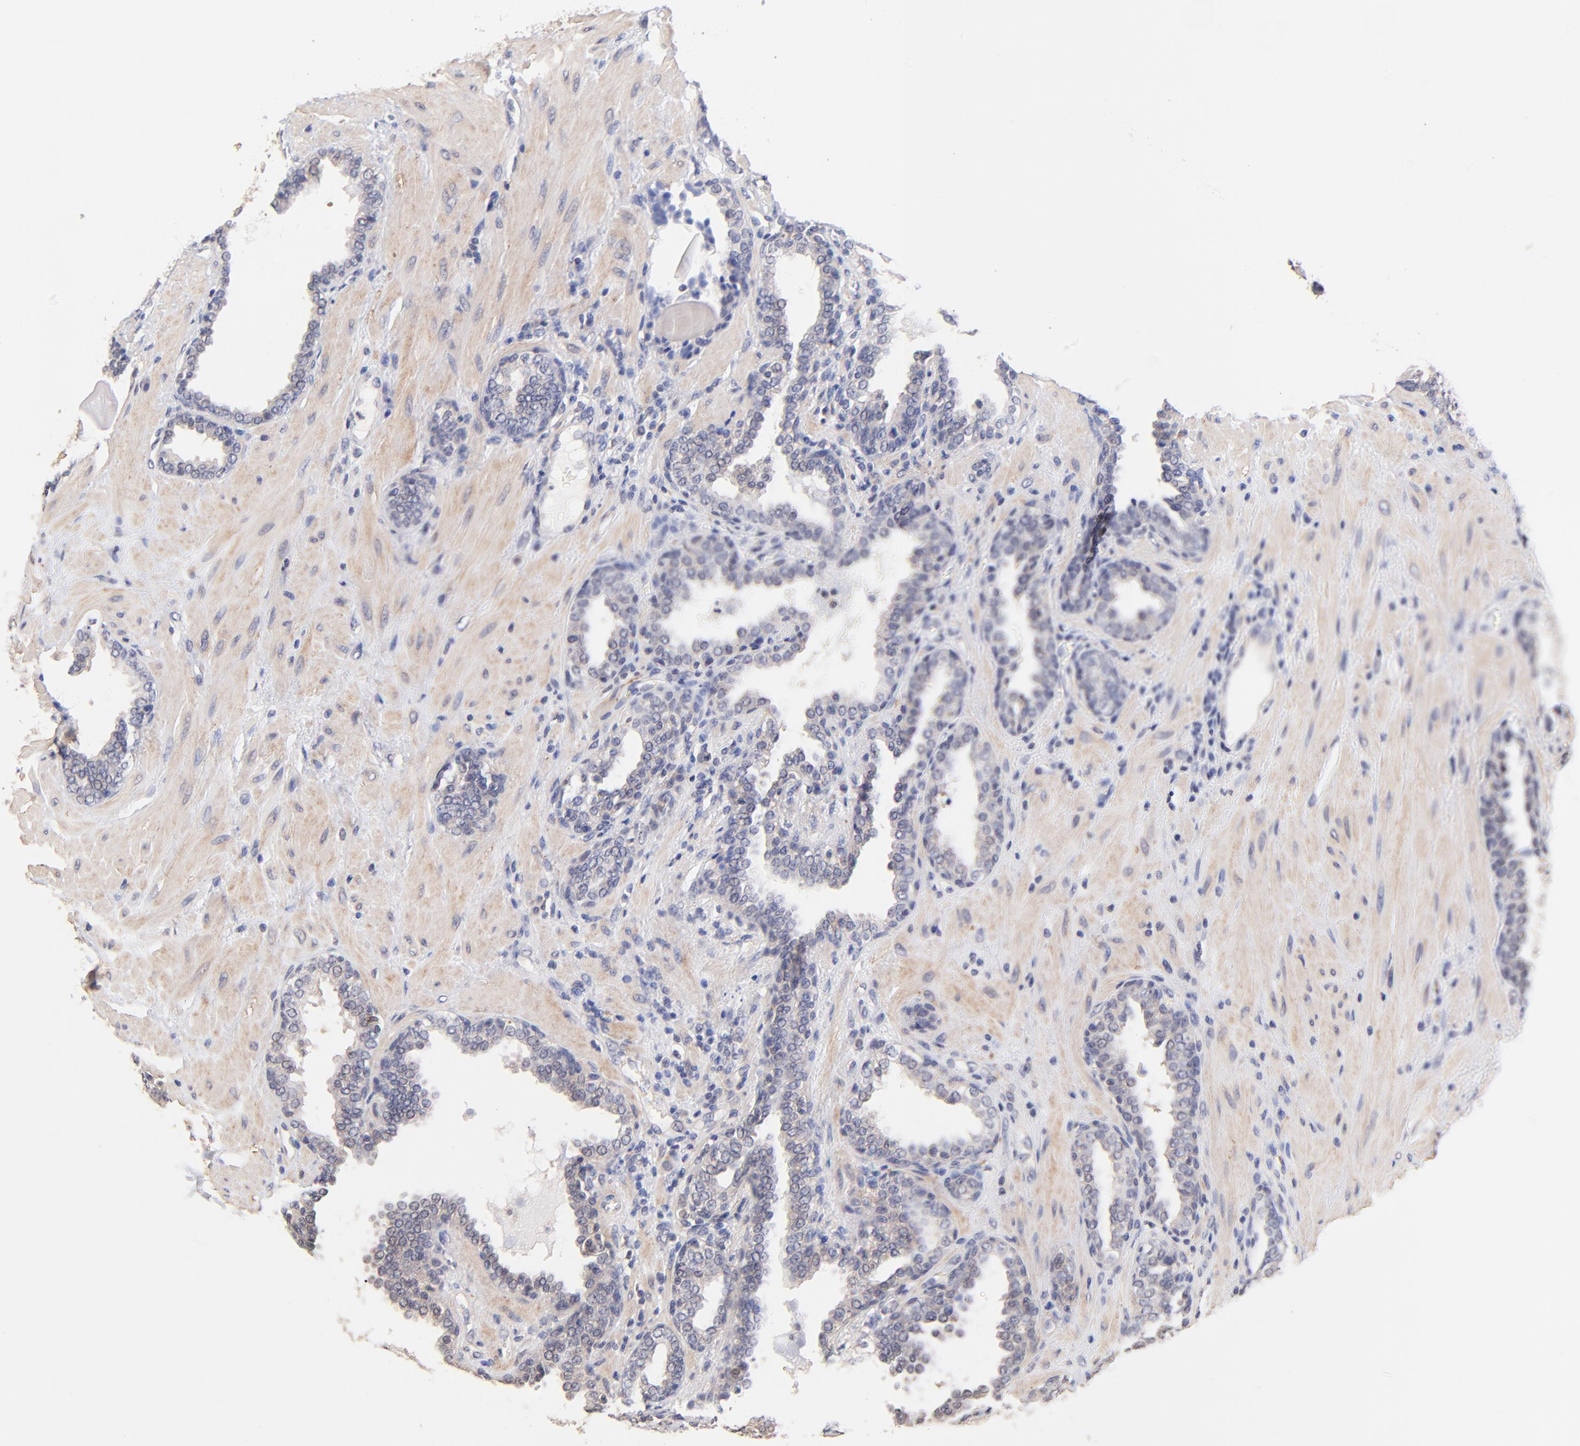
{"staining": {"intensity": "negative", "quantity": "none", "location": "none"}, "tissue": "prostate", "cell_type": "Glandular cells", "image_type": "normal", "snomed": [{"axis": "morphology", "description": "Normal tissue, NOS"}, {"axis": "topography", "description": "Prostate"}], "caption": "This is an immunohistochemistry (IHC) histopathology image of unremarkable human prostate. There is no staining in glandular cells.", "gene": "RIBC2", "patient": {"sex": "male", "age": 51}}